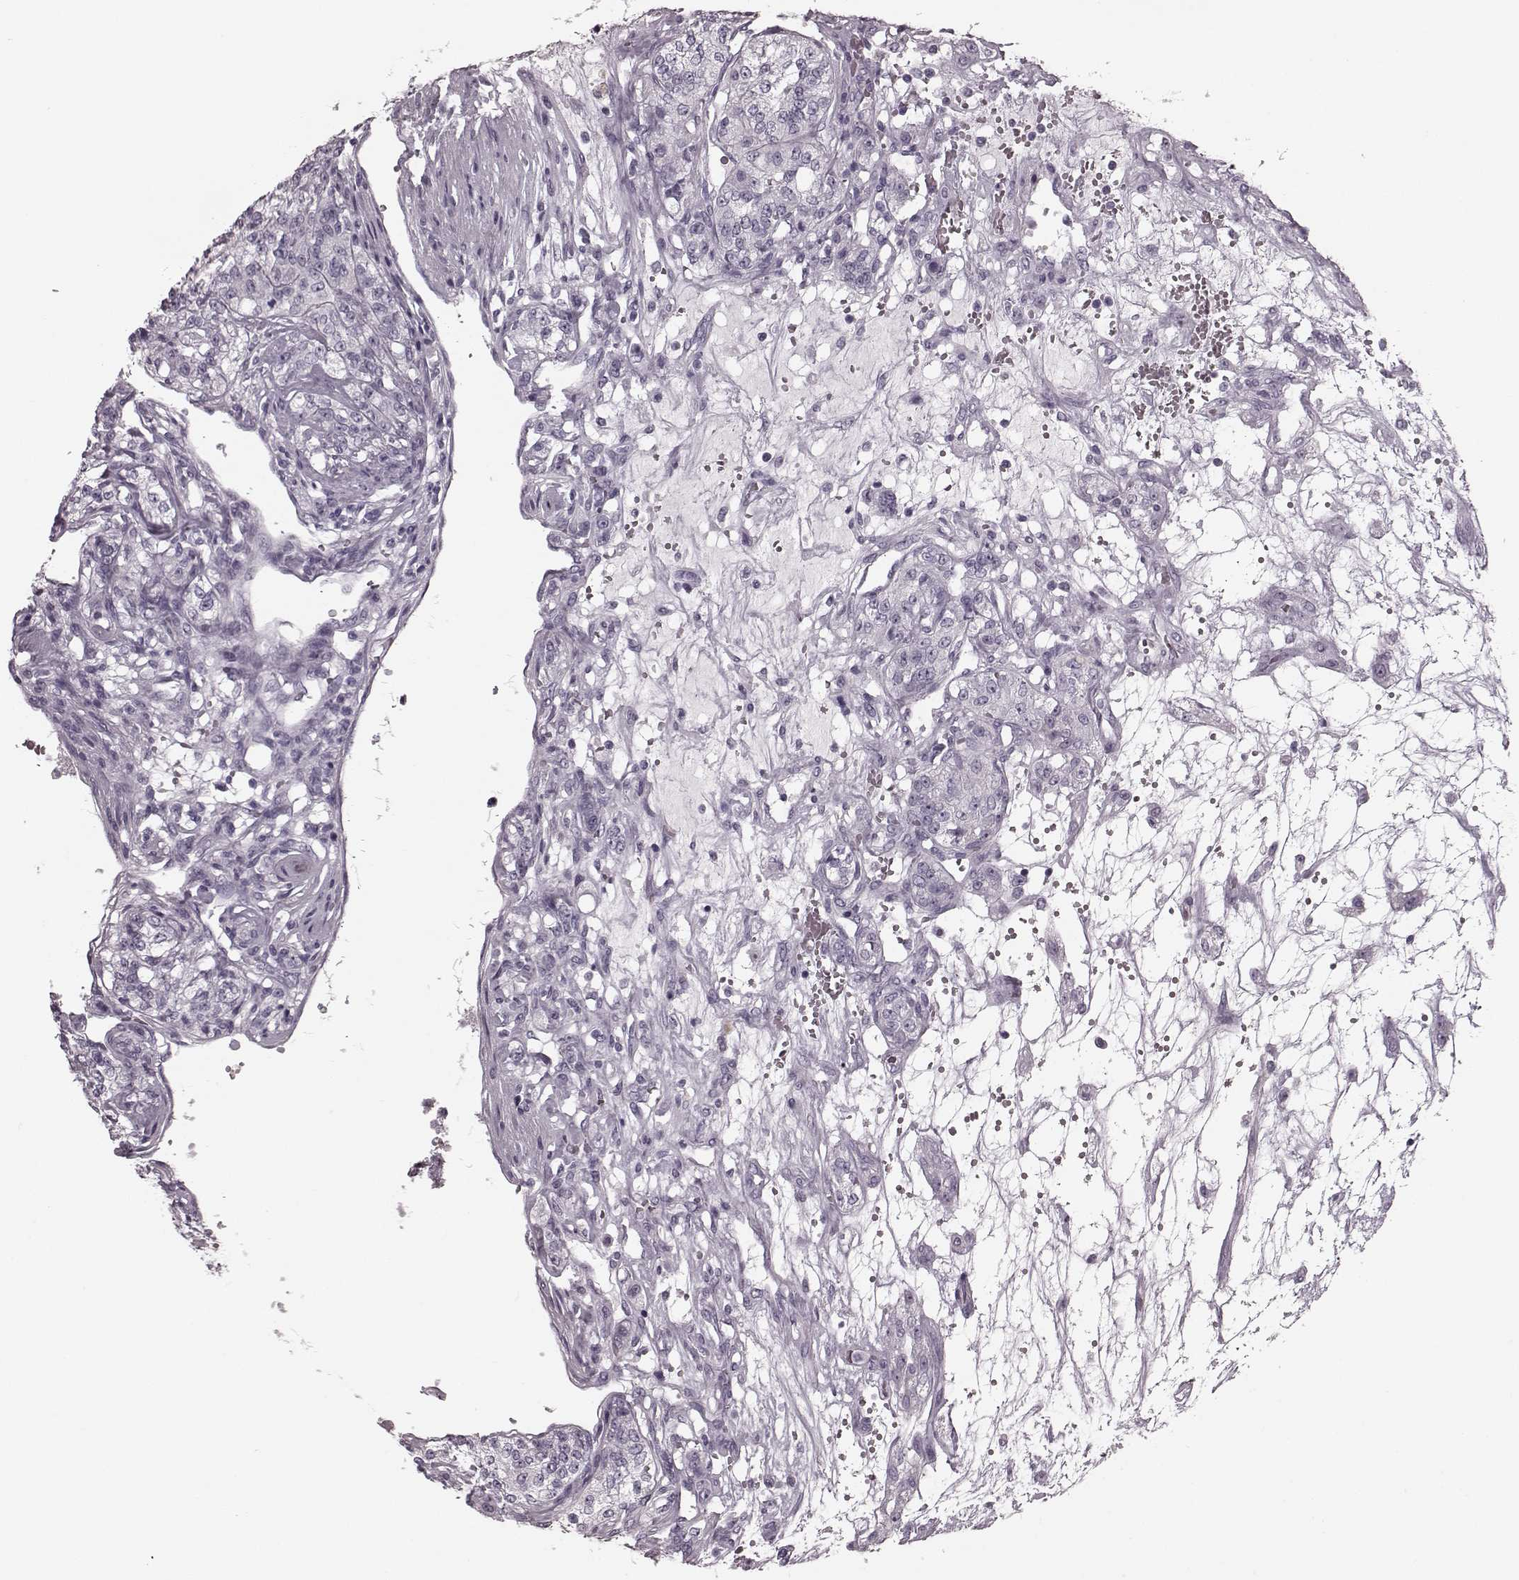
{"staining": {"intensity": "negative", "quantity": "none", "location": "none"}, "tissue": "renal cancer", "cell_type": "Tumor cells", "image_type": "cancer", "snomed": [{"axis": "morphology", "description": "Adenocarcinoma, NOS"}, {"axis": "topography", "description": "Kidney"}], "caption": "Immunohistochemistry (IHC) photomicrograph of adenocarcinoma (renal) stained for a protein (brown), which displays no expression in tumor cells.", "gene": "TRPM1", "patient": {"sex": "female", "age": 63}}